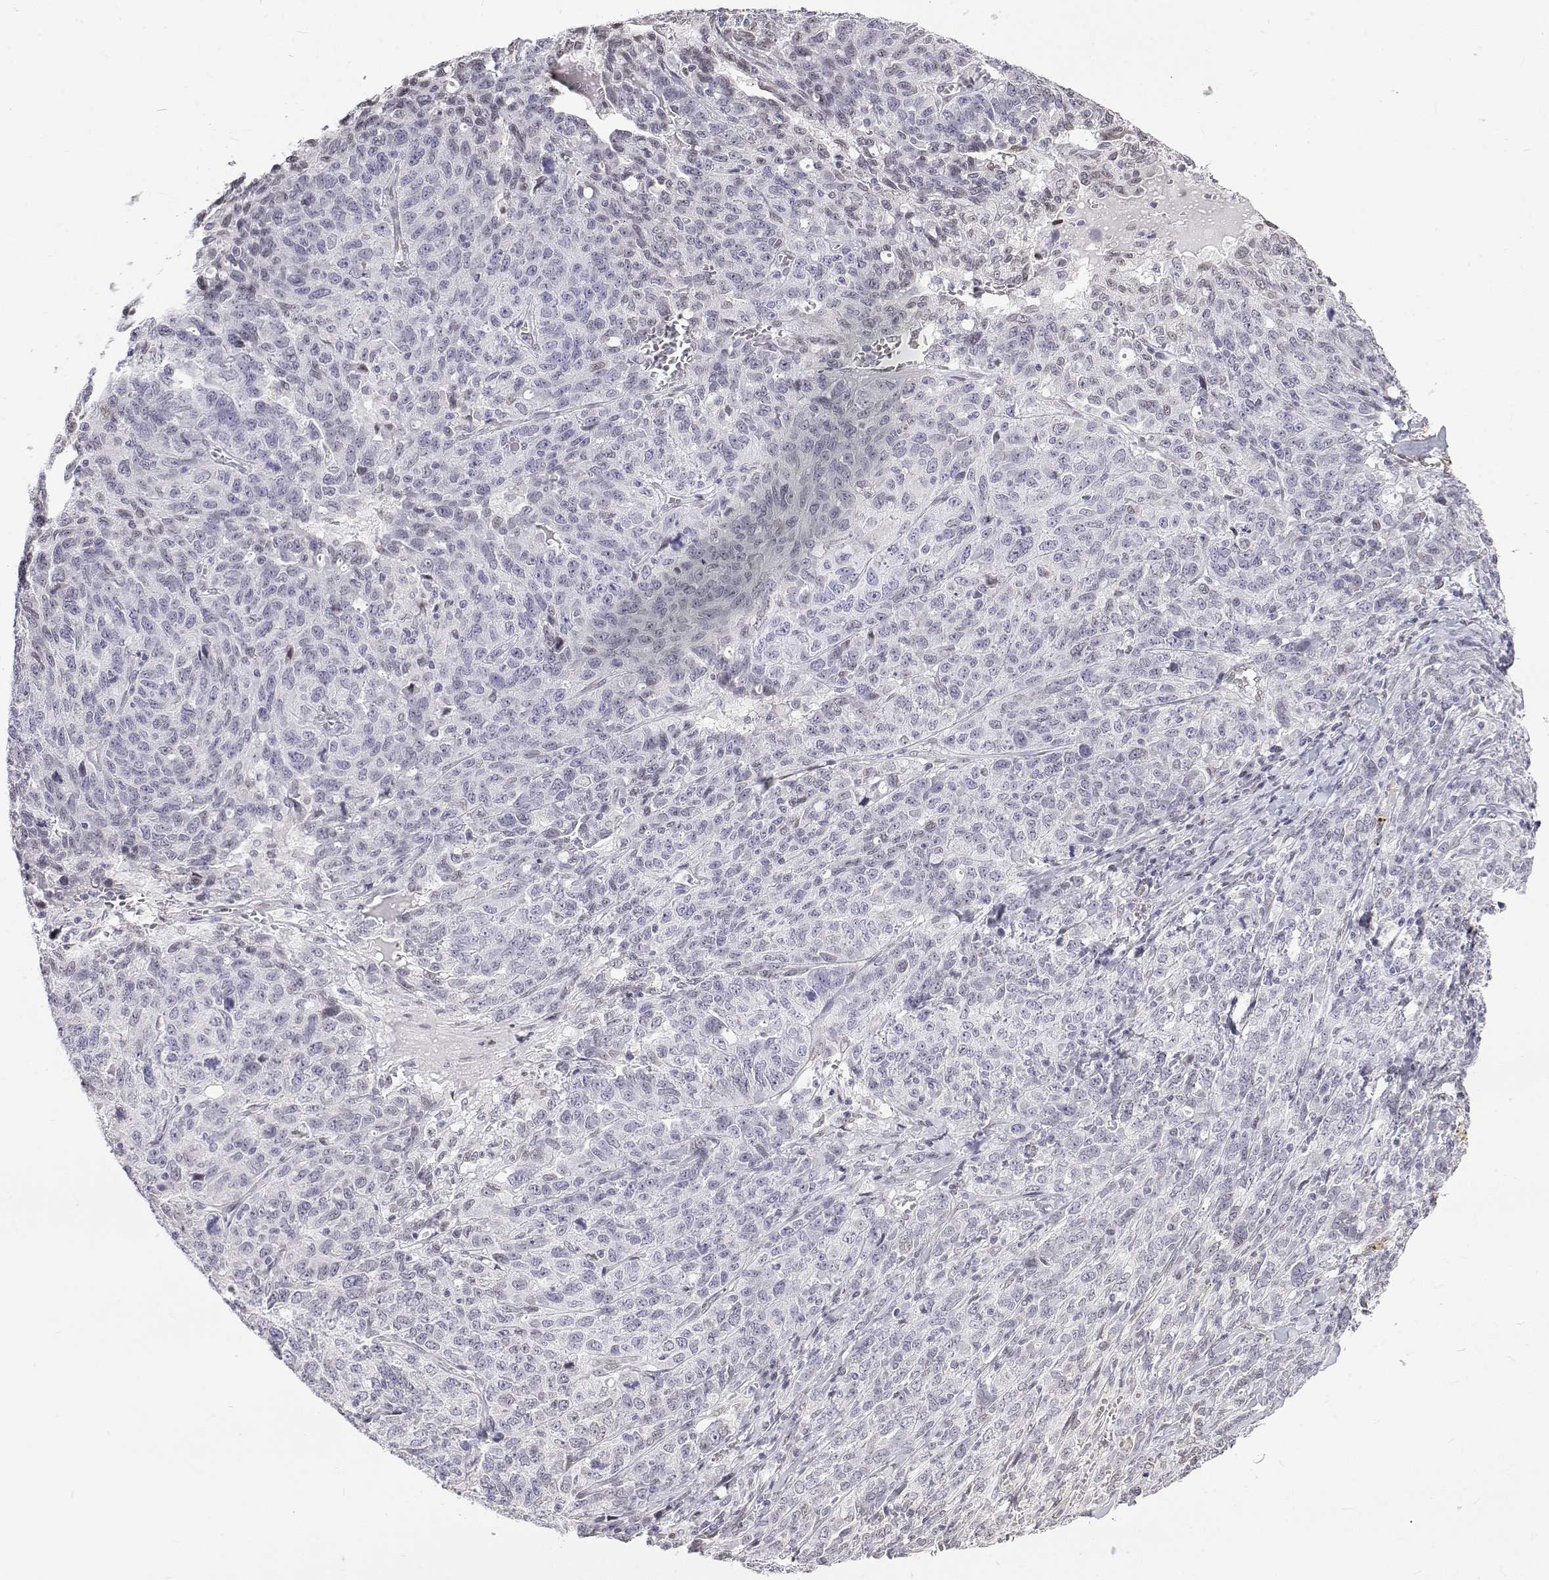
{"staining": {"intensity": "negative", "quantity": "none", "location": "none"}, "tissue": "ovarian cancer", "cell_type": "Tumor cells", "image_type": "cancer", "snomed": [{"axis": "morphology", "description": "Cystadenocarcinoma, serous, NOS"}, {"axis": "topography", "description": "Ovary"}], "caption": "Ovarian cancer (serous cystadenocarcinoma) was stained to show a protein in brown. There is no significant staining in tumor cells. (Brightfield microscopy of DAB (3,3'-diaminobenzidine) immunohistochemistry (IHC) at high magnification).", "gene": "ZNF532", "patient": {"sex": "female", "age": 71}}